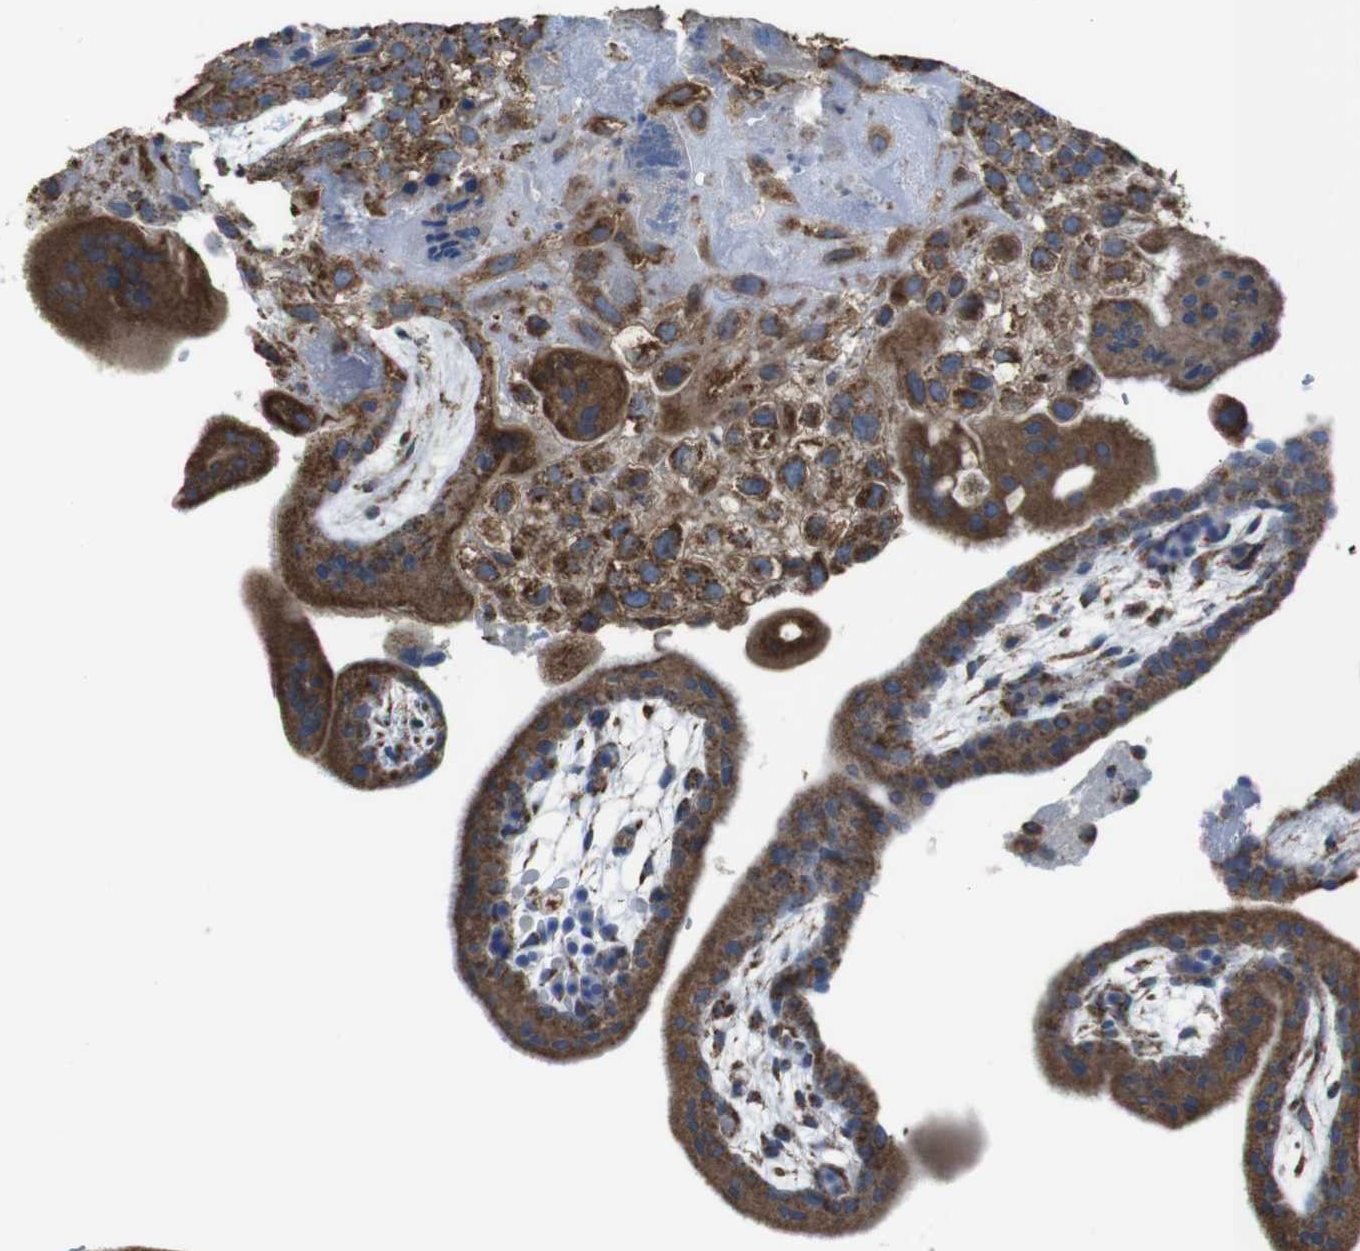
{"staining": {"intensity": "strong", "quantity": ">75%", "location": "cytoplasmic/membranous"}, "tissue": "placenta", "cell_type": "Trophoblastic cells", "image_type": "normal", "snomed": [{"axis": "morphology", "description": "Normal tissue, NOS"}, {"axis": "topography", "description": "Placenta"}], "caption": "Immunohistochemical staining of benign placenta displays >75% levels of strong cytoplasmic/membranous protein staining in approximately >75% of trophoblastic cells. (IHC, brightfield microscopy, high magnification).", "gene": "GRIK1", "patient": {"sex": "female", "age": 35}}